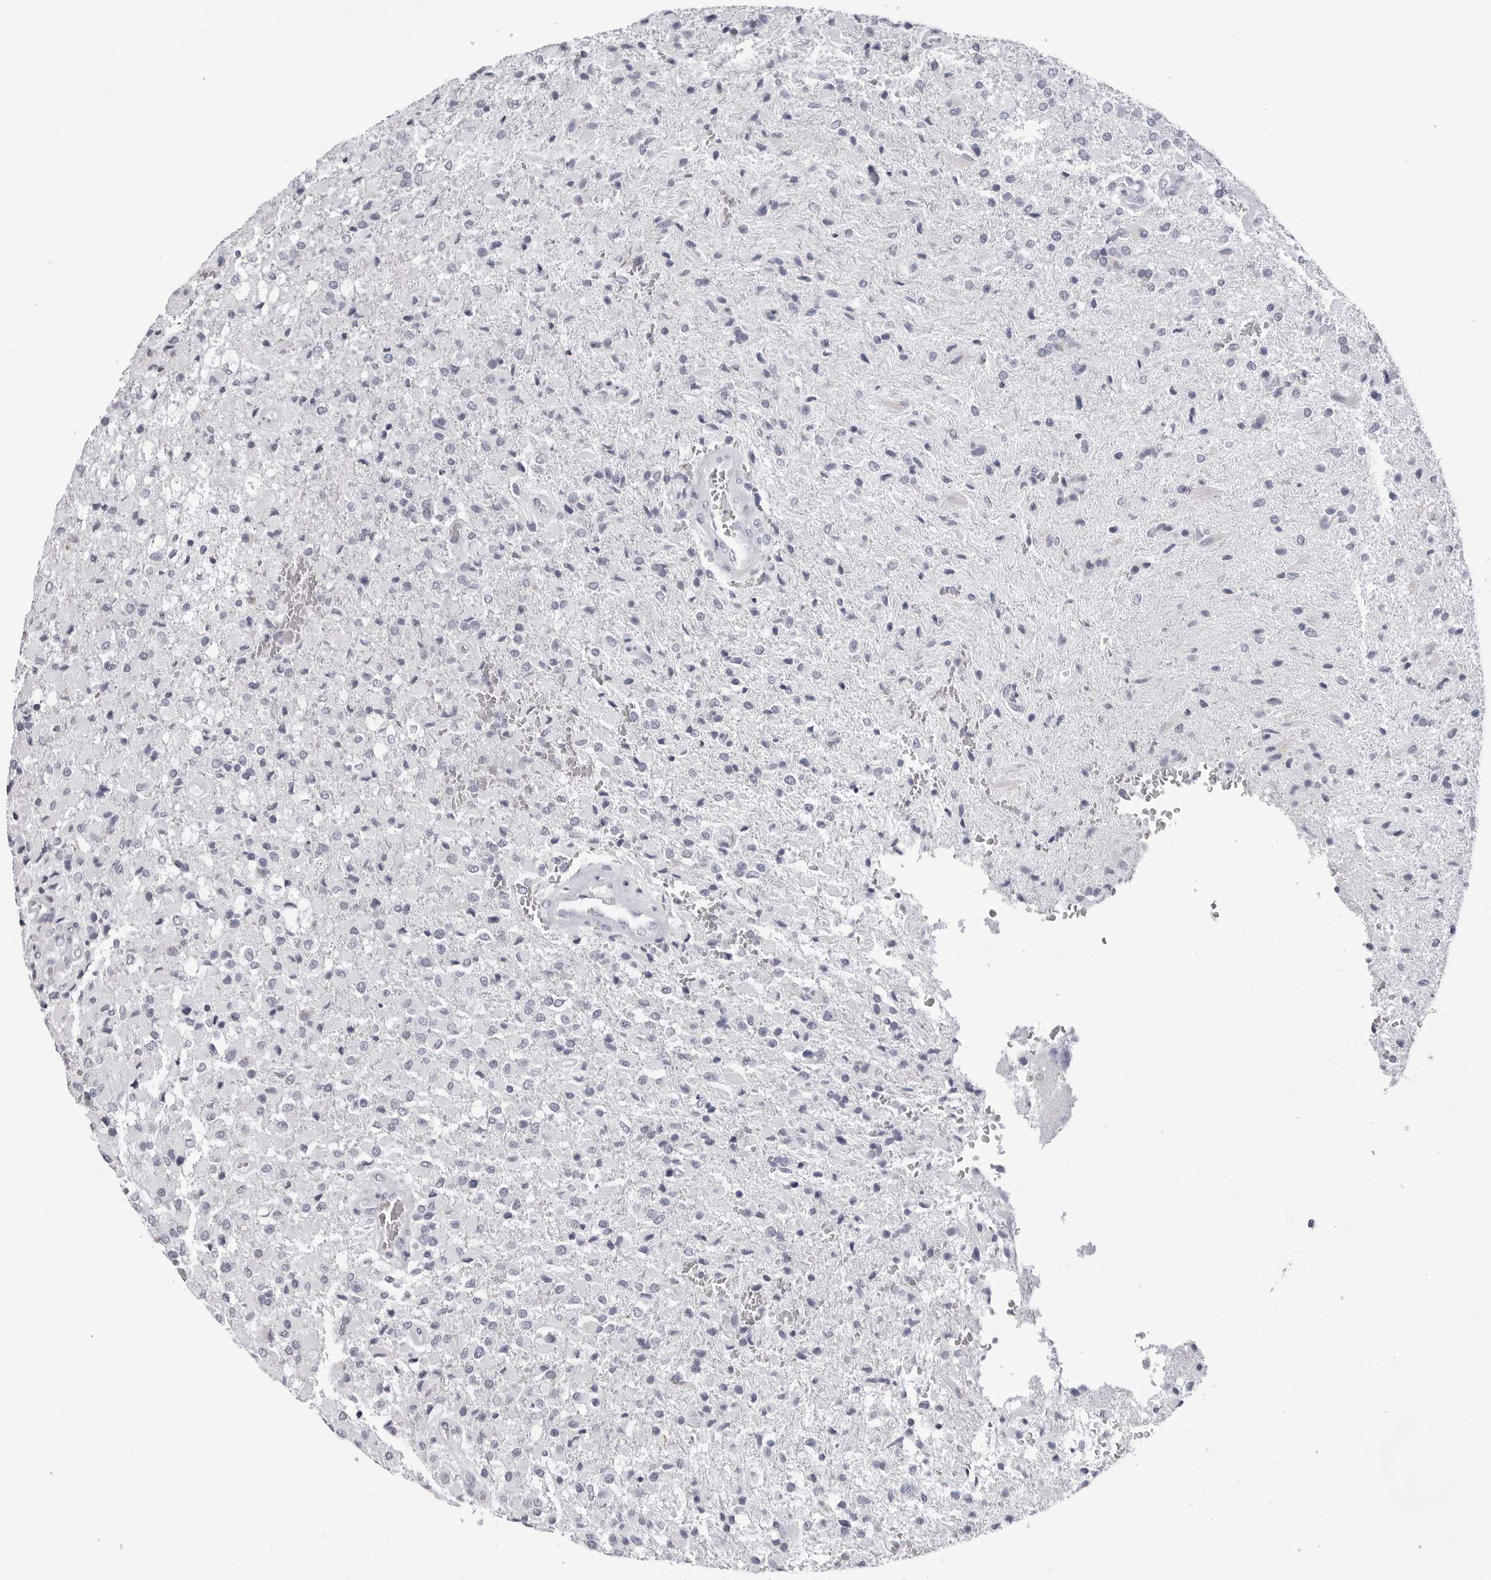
{"staining": {"intensity": "negative", "quantity": "none", "location": "none"}, "tissue": "glioma", "cell_type": "Tumor cells", "image_type": "cancer", "snomed": [{"axis": "morphology", "description": "Glioma, malignant, High grade"}, {"axis": "topography", "description": "Brain"}], "caption": "Glioma was stained to show a protein in brown. There is no significant positivity in tumor cells. (DAB immunohistochemistry with hematoxylin counter stain).", "gene": "ERICH3", "patient": {"sex": "male", "age": 71}}